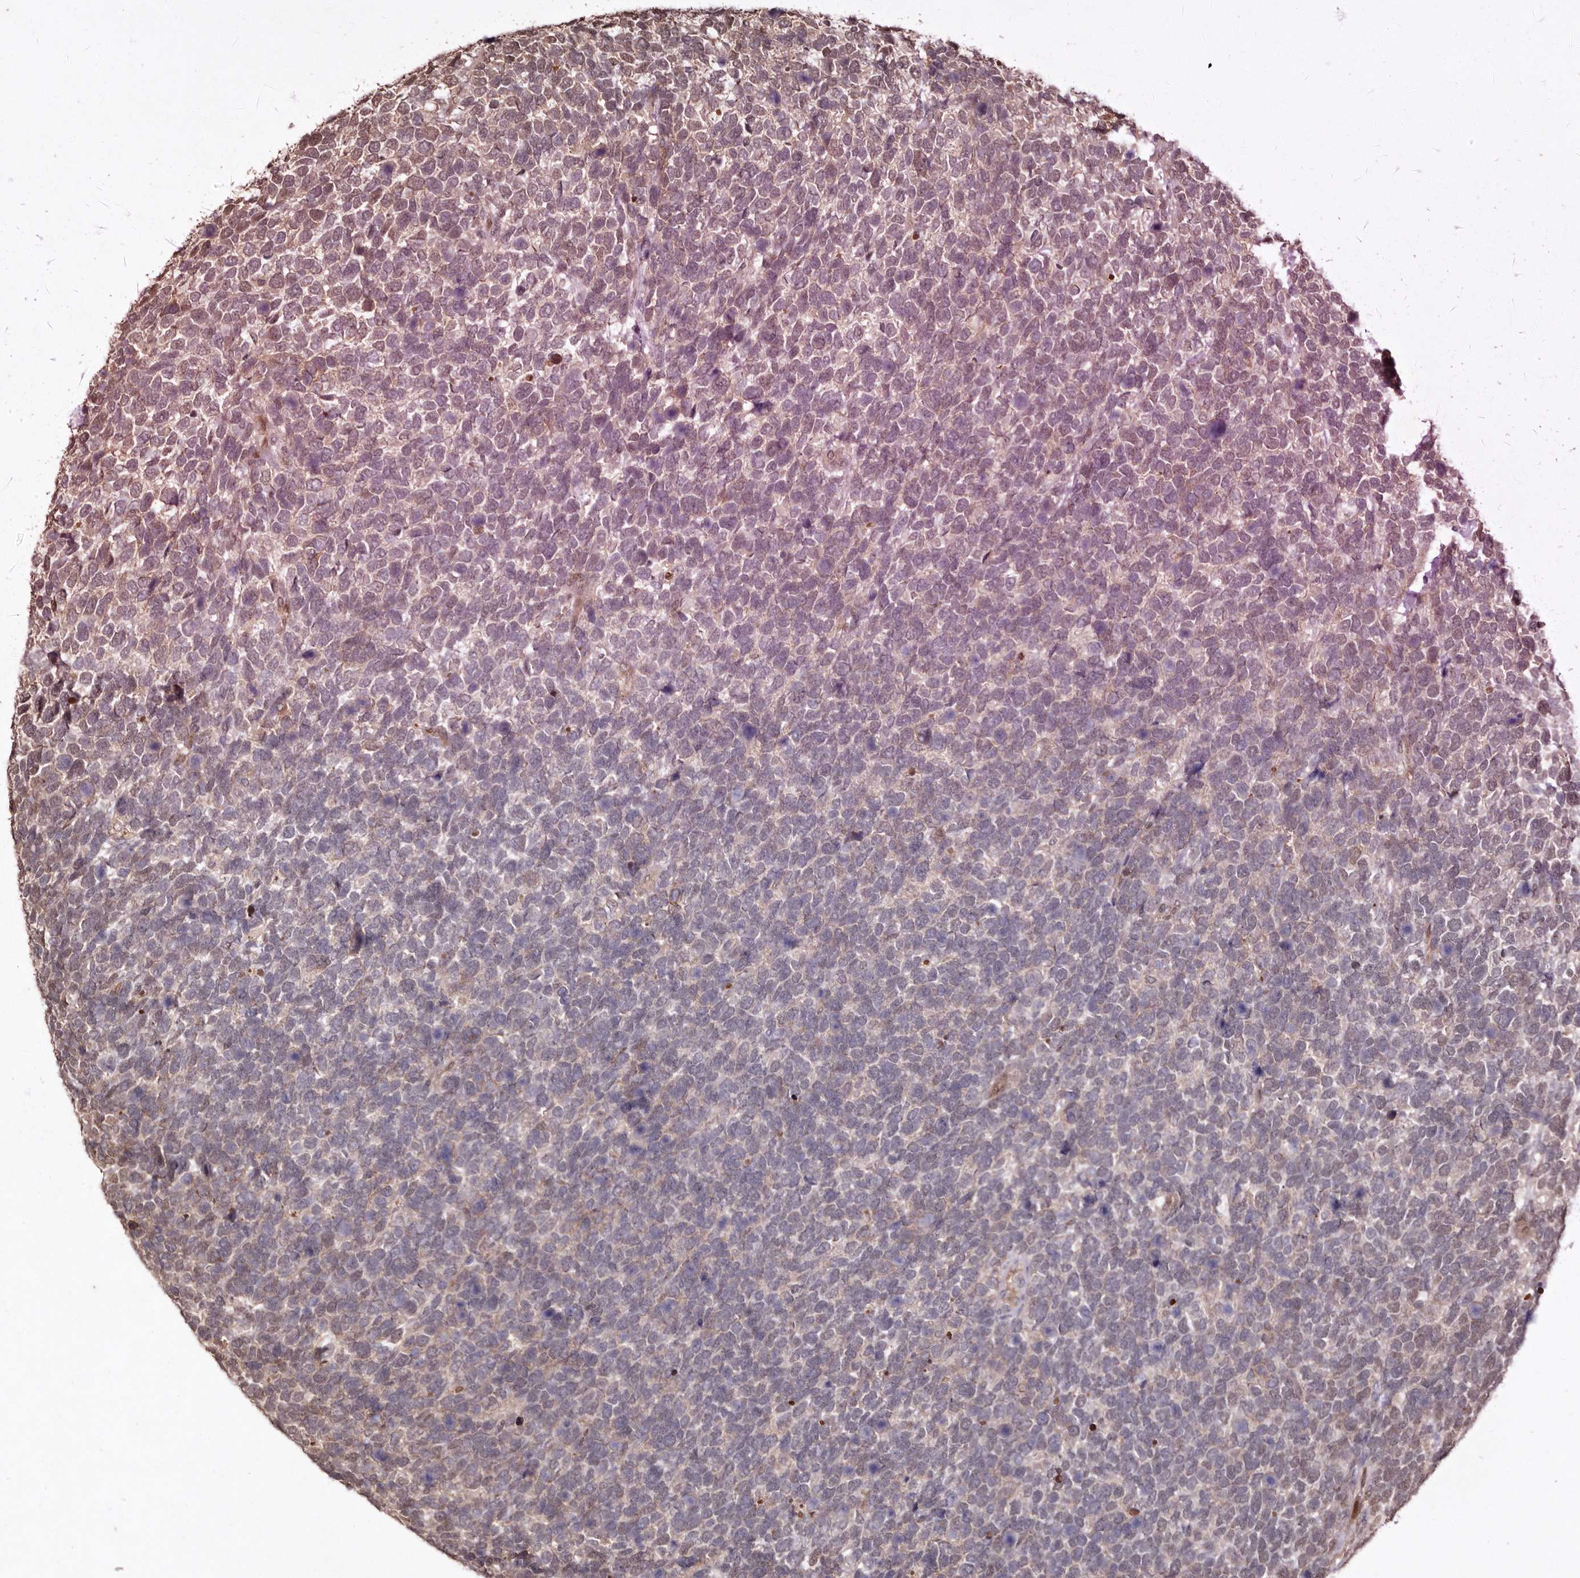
{"staining": {"intensity": "weak", "quantity": "25%-75%", "location": "cytoplasmic/membranous"}, "tissue": "urothelial cancer", "cell_type": "Tumor cells", "image_type": "cancer", "snomed": [{"axis": "morphology", "description": "Urothelial carcinoma, High grade"}, {"axis": "topography", "description": "Urinary bladder"}], "caption": "High-magnification brightfield microscopy of urothelial cancer stained with DAB (3,3'-diaminobenzidine) (brown) and counterstained with hematoxylin (blue). tumor cells exhibit weak cytoplasmic/membranous expression is seen in approximately25%-75% of cells.", "gene": "NOTCH1", "patient": {"sex": "female", "age": 82}}